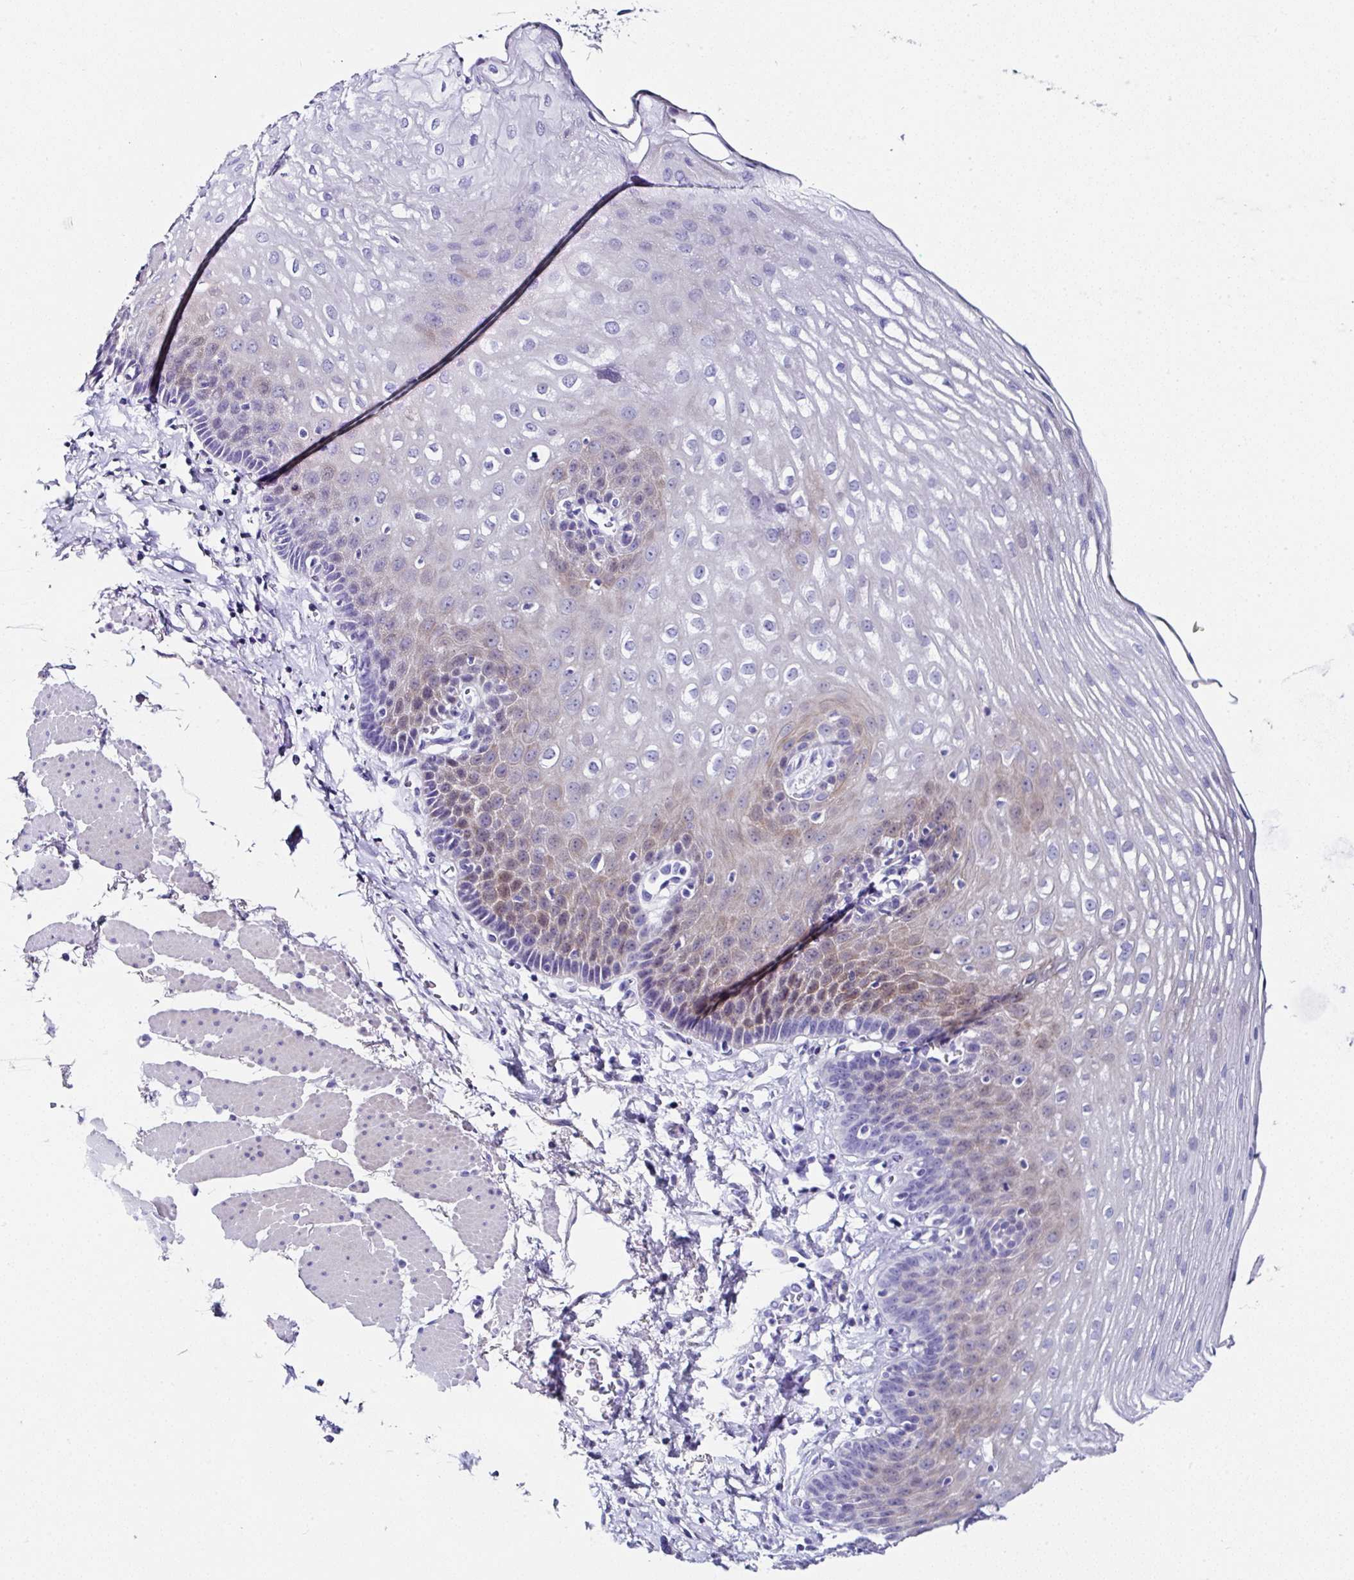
{"staining": {"intensity": "weak", "quantity": "<25%", "location": "cytoplasmic/membranous,nuclear"}, "tissue": "esophagus", "cell_type": "Squamous epithelial cells", "image_type": "normal", "snomed": [{"axis": "morphology", "description": "Normal tissue, NOS"}, {"axis": "topography", "description": "Esophagus"}], "caption": "Immunohistochemistry histopathology image of unremarkable esophagus: human esophagus stained with DAB (3,3'-diaminobenzidine) demonstrates no significant protein positivity in squamous epithelial cells. The staining was performed using DAB (3,3'-diaminobenzidine) to visualize the protein expression in brown, while the nuclei were stained in blue with hematoxylin (Magnification: 20x).", "gene": "UGT3A1", "patient": {"sex": "female", "age": 81}}